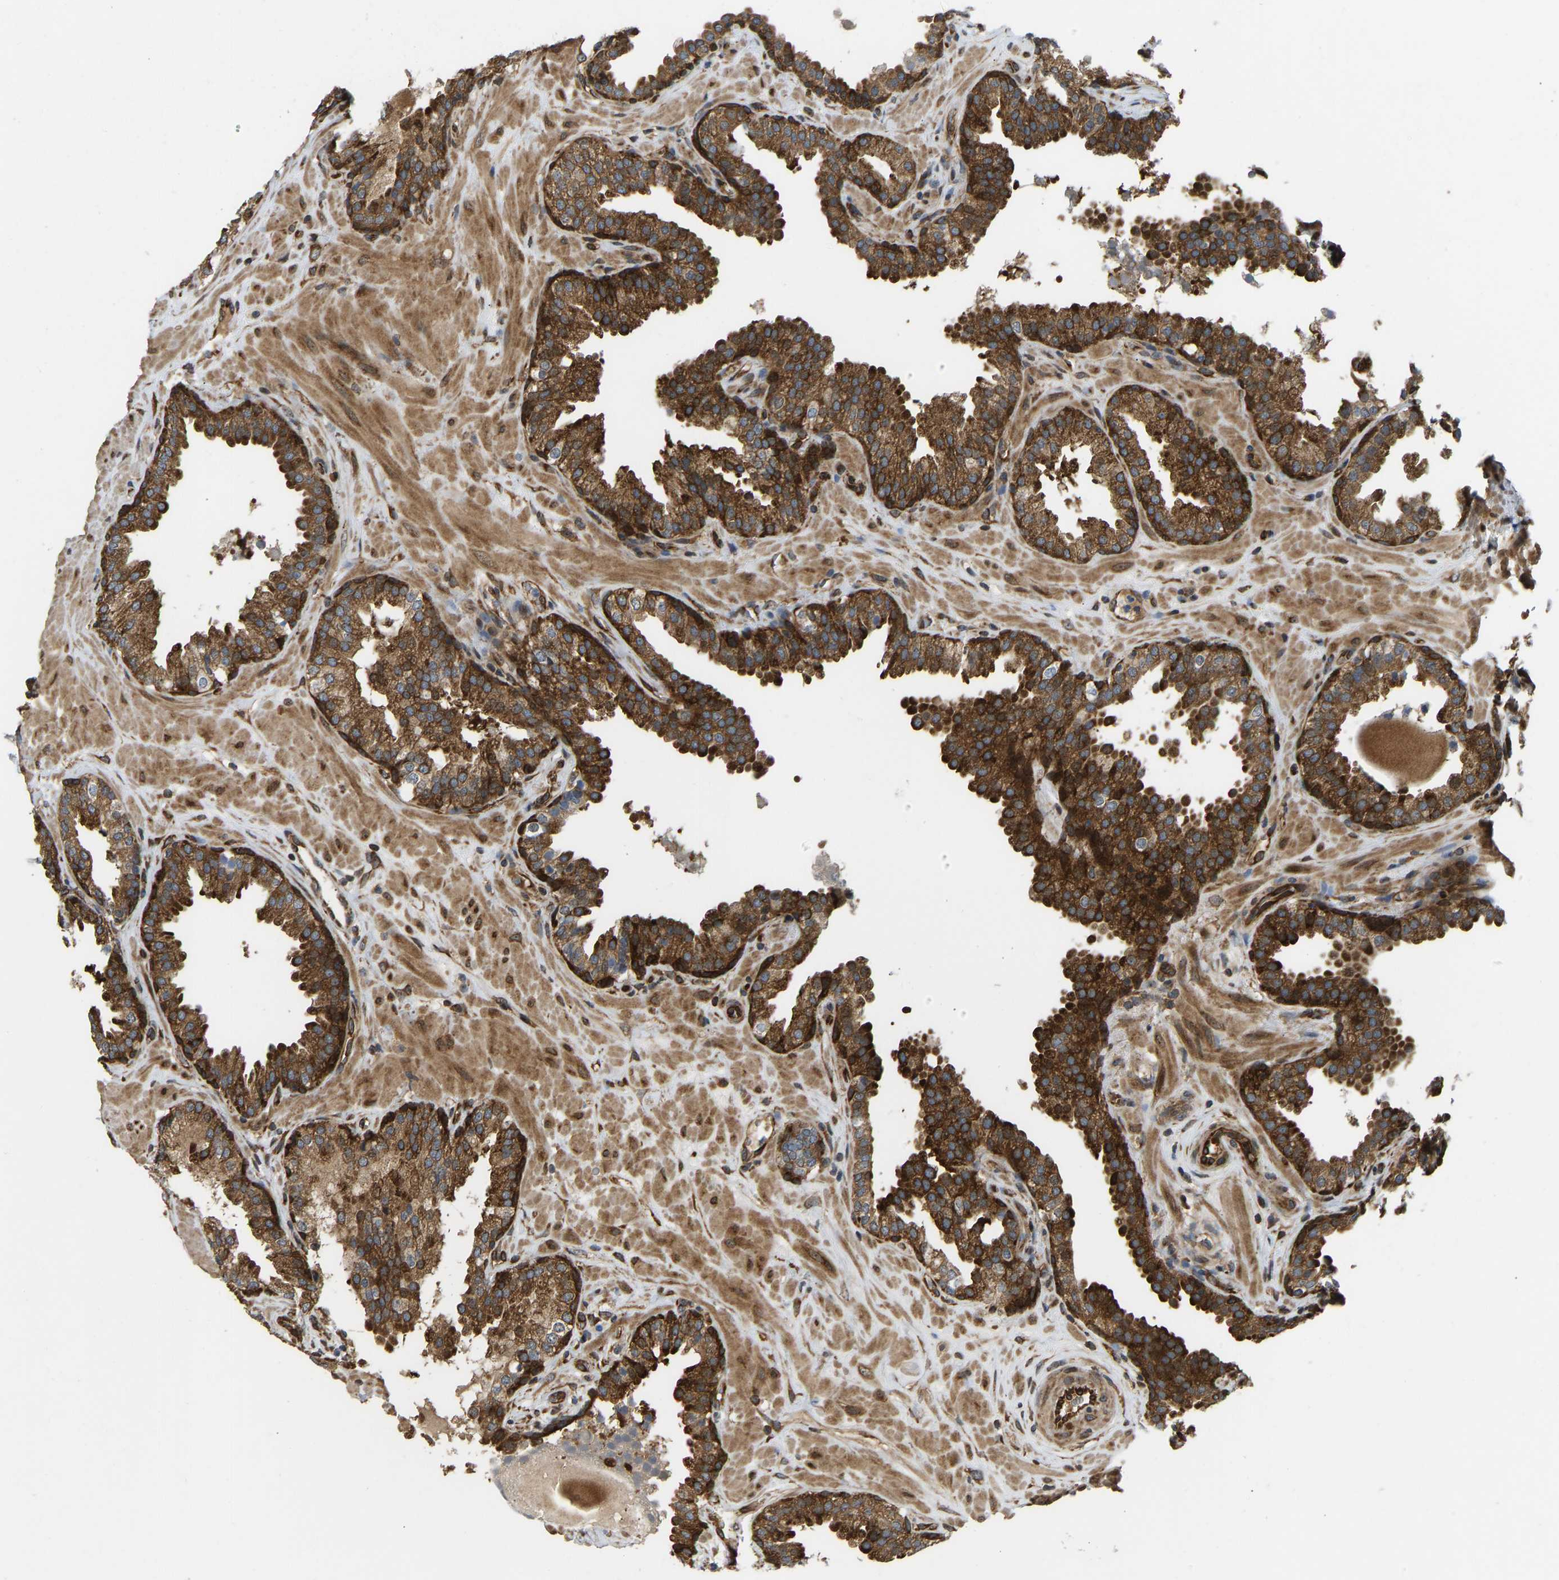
{"staining": {"intensity": "strong", "quantity": ">75%", "location": "cytoplasmic/membranous"}, "tissue": "prostate", "cell_type": "Glandular cells", "image_type": "normal", "snomed": [{"axis": "morphology", "description": "Normal tissue, NOS"}, {"axis": "topography", "description": "Prostate"}], "caption": "This histopathology image reveals normal prostate stained with immunohistochemistry to label a protein in brown. The cytoplasmic/membranous of glandular cells show strong positivity for the protein. Nuclei are counter-stained blue.", "gene": "RASGRF2", "patient": {"sex": "male", "age": 51}}